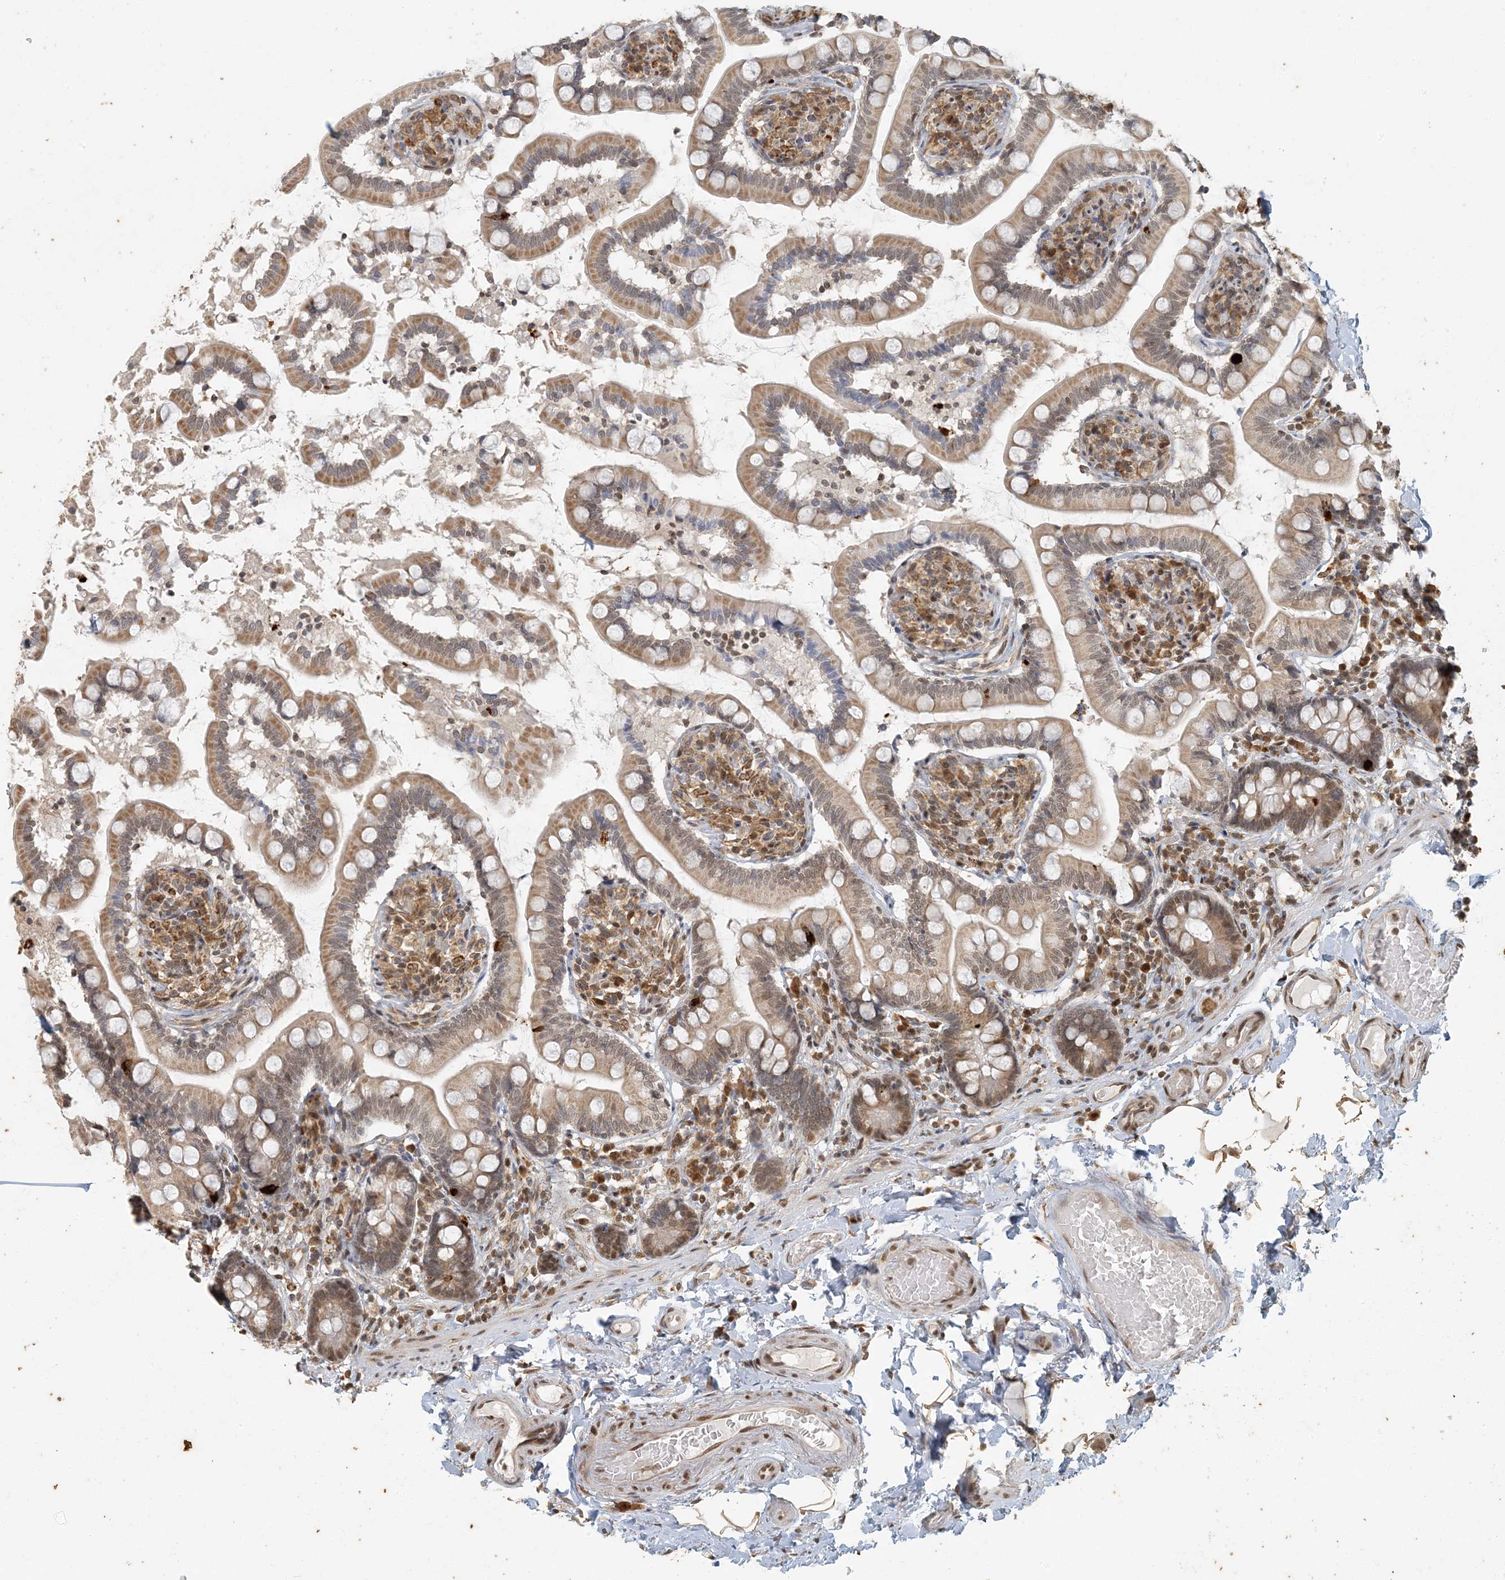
{"staining": {"intensity": "moderate", "quantity": ">75%", "location": "cytoplasmic/membranous,nuclear"}, "tissue": "small intestine", "cell_type": "Glandular cells", "image_type": "normal", "snomed": [{"axis": "morphology", "description": "Normal tissue, NOS"}, {"axis": "topography", "description": "Small intestine"}], "caption": "A brown stain labels moderate cytoplasmic/membranous,nuclear positivity of a protein in glandular cells of benign small intestine.", "gene": "AK9", "patient": {"sex": "female", "age": 64}}